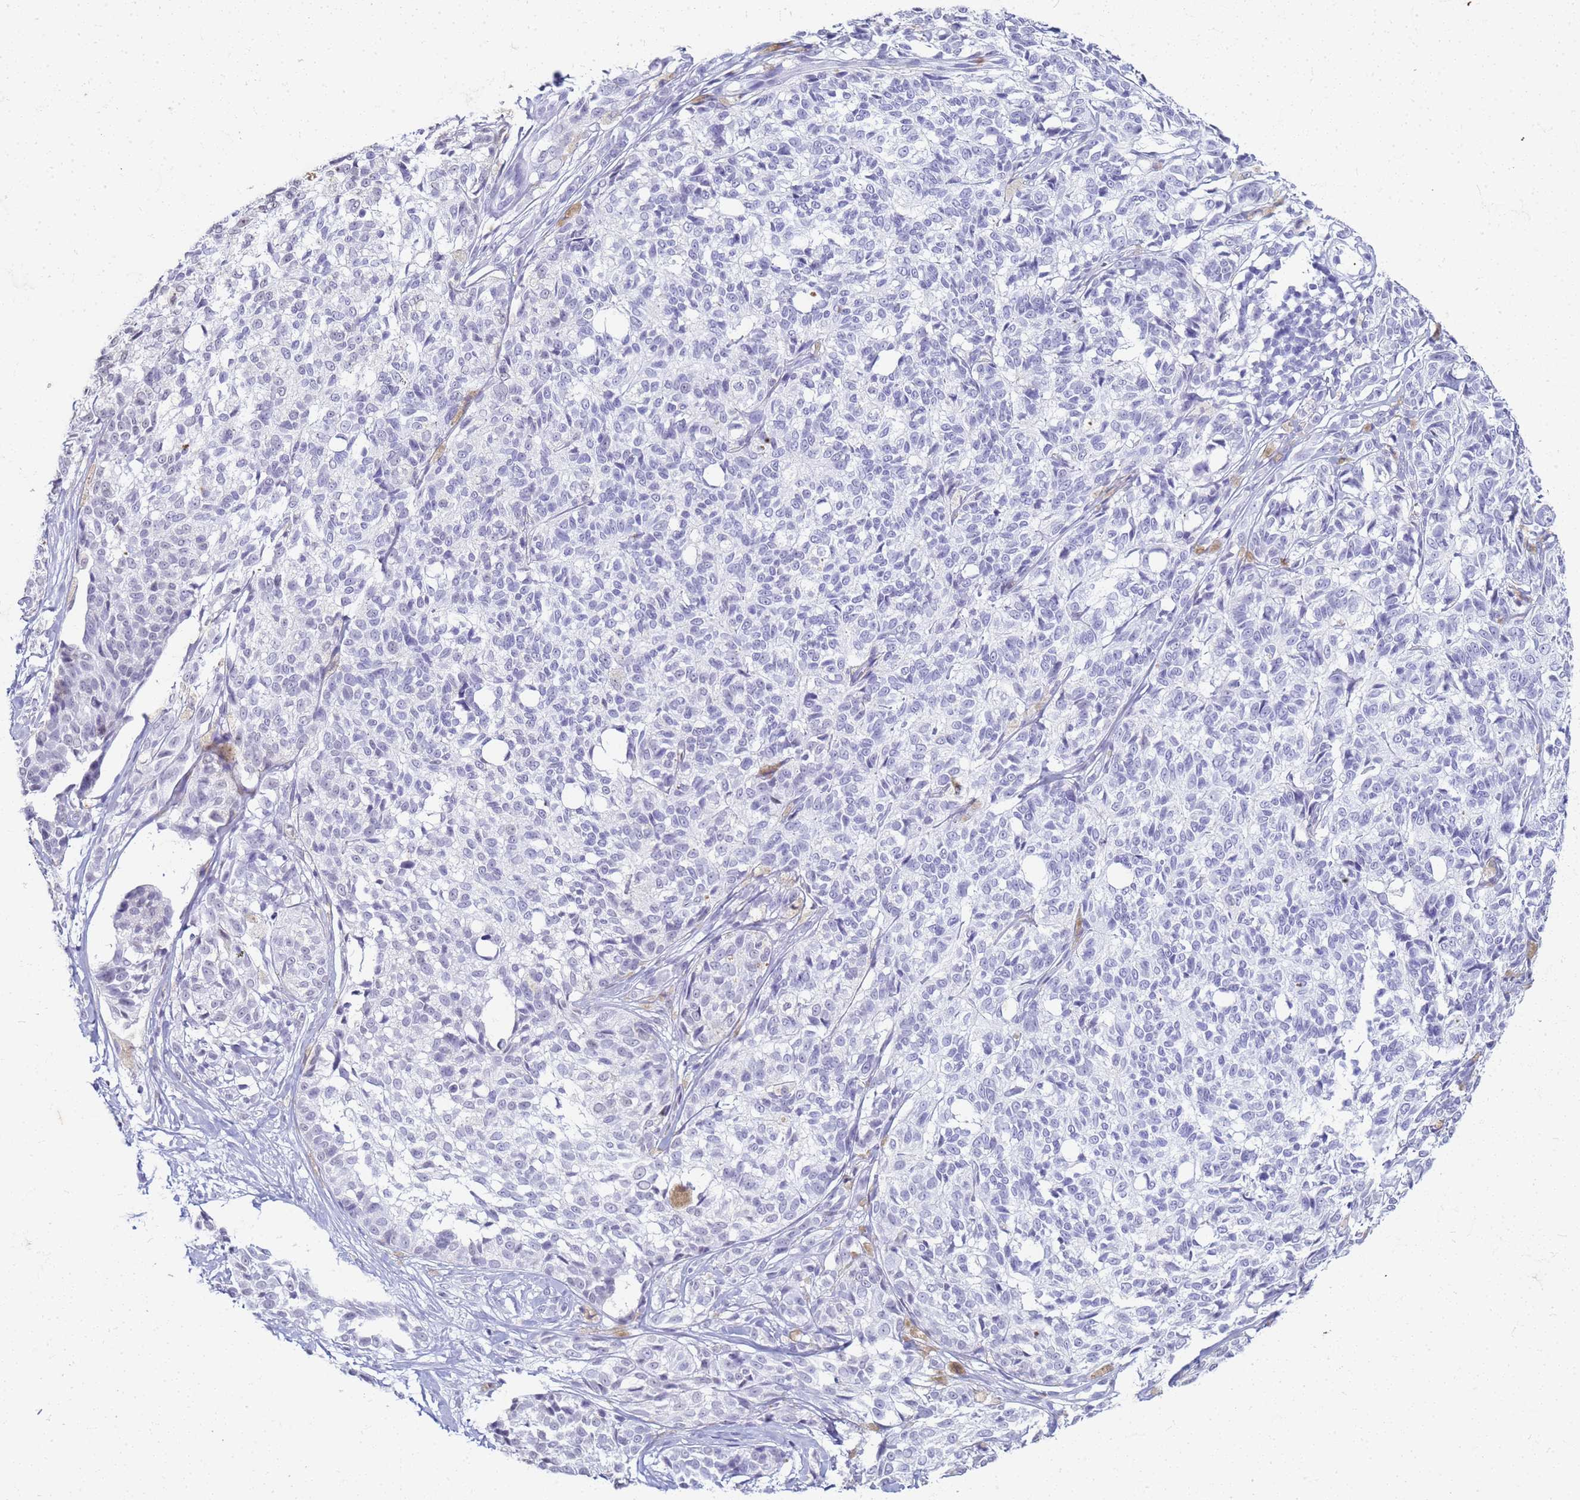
{"staining": {"intensity": "negative", "quantity": "none", "location": "none"}, "tissue": "melanoma", "cell_type": "Tumor cells", "image_type": "cancer", "snomed": [{"axis": "morphology", "description": "Malignant melanoma, NOS"}, {"axis": "topography", "description": "Skin of upper extremity"}], "caption": "This is an immunohistochemistry (IHC) image of malignant melanoma. There is no expression in tumor cells.", "gene": "SLC7A9", "patient": {"sex": "male", "age": 40}}